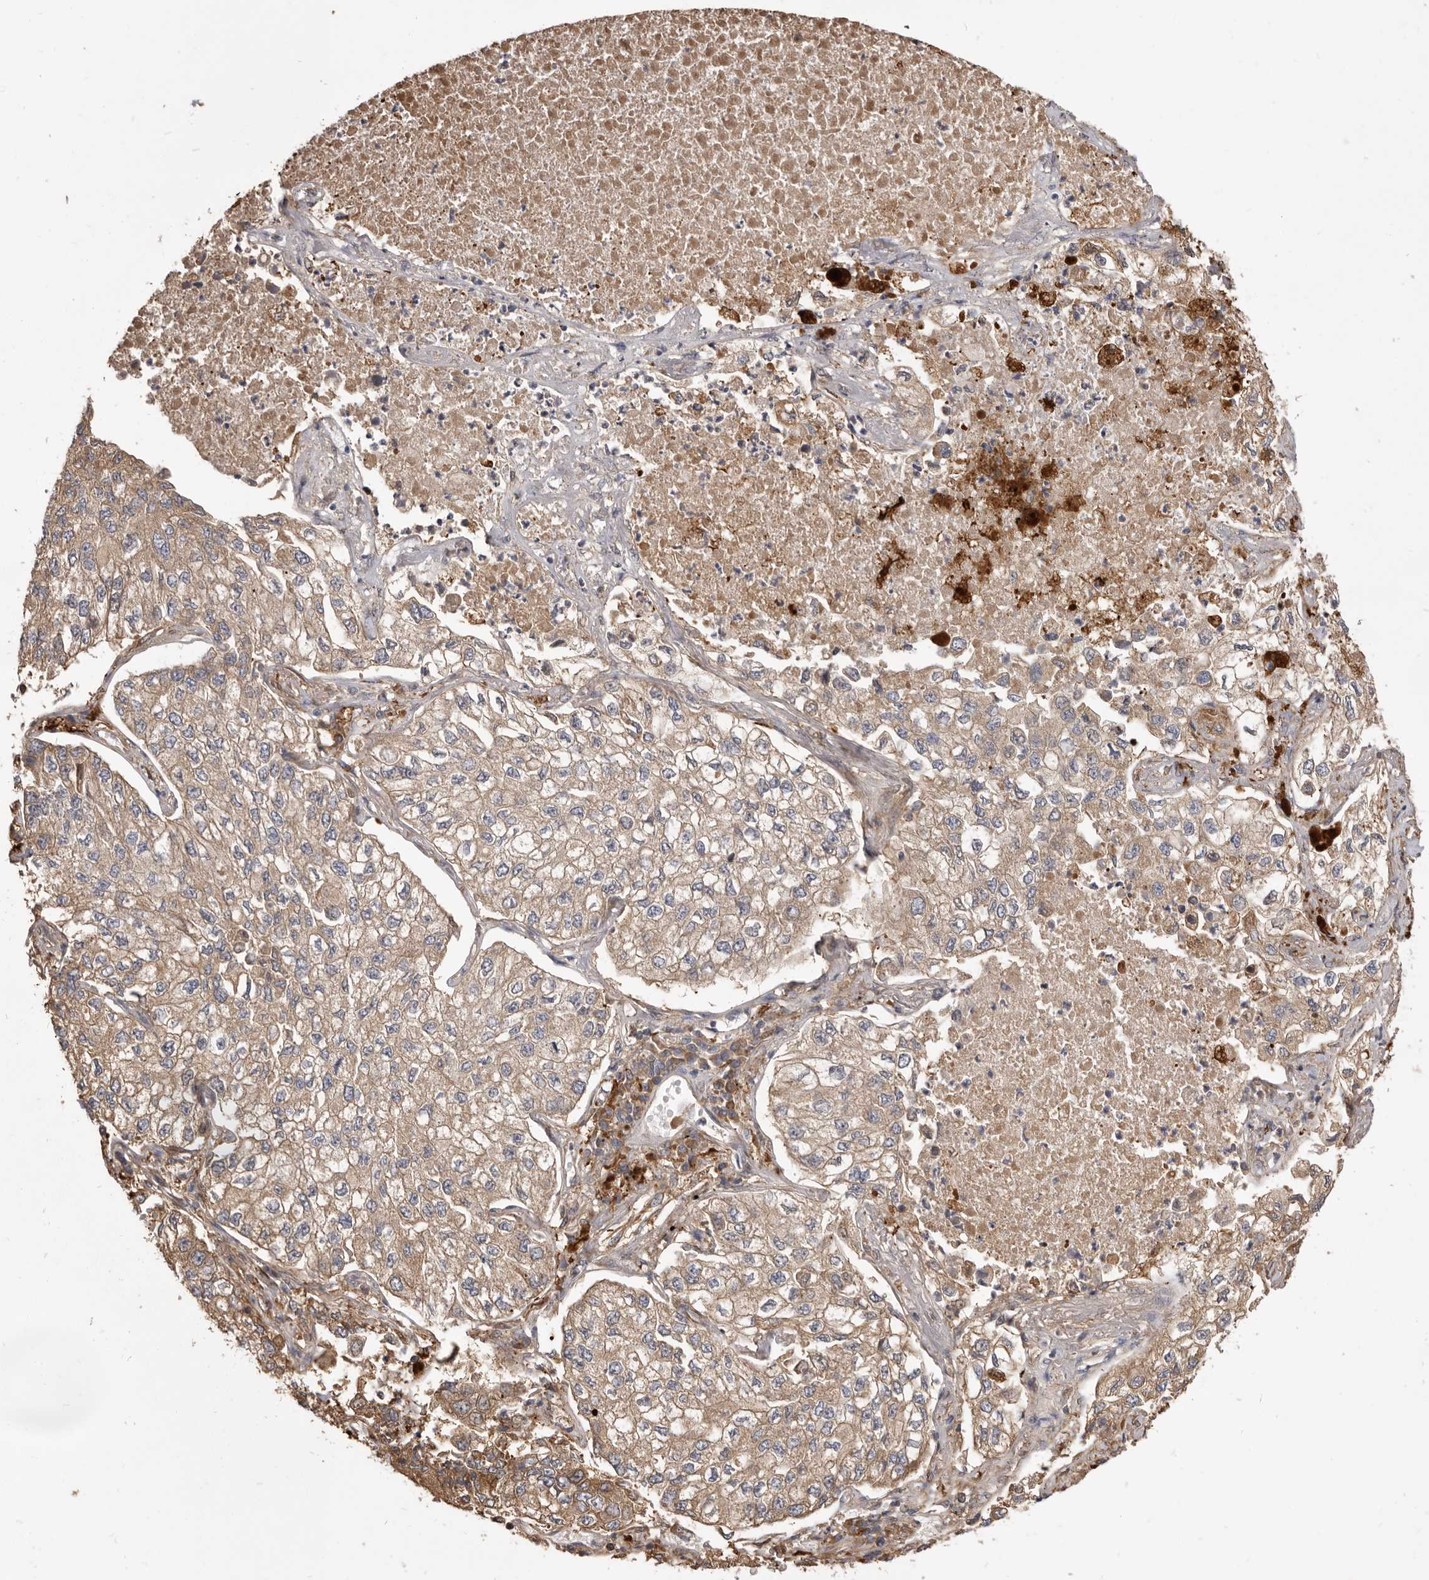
{"staining": {"intensity": "weak", "quantity": ">75%", "location": "cytoplasmic/membranous"}, "tissue": "lung cancer", "cell_type": "Tumor cells", "image_type": "cancer", "snomed": [{"axis": "morphology", "description": "Adenocarcinoma, NOS"}, {"axis": "topography", "description": "Lung"}], "caption": "The image displays immunohistochemical staining of lung cancer (adenocarcinoma). There is weak cytoplasmic/membranous expression is identified in approximately >75% of tumor cells.", "gene": "VPS45", "patient": {"sex": "male", "age": 63}}